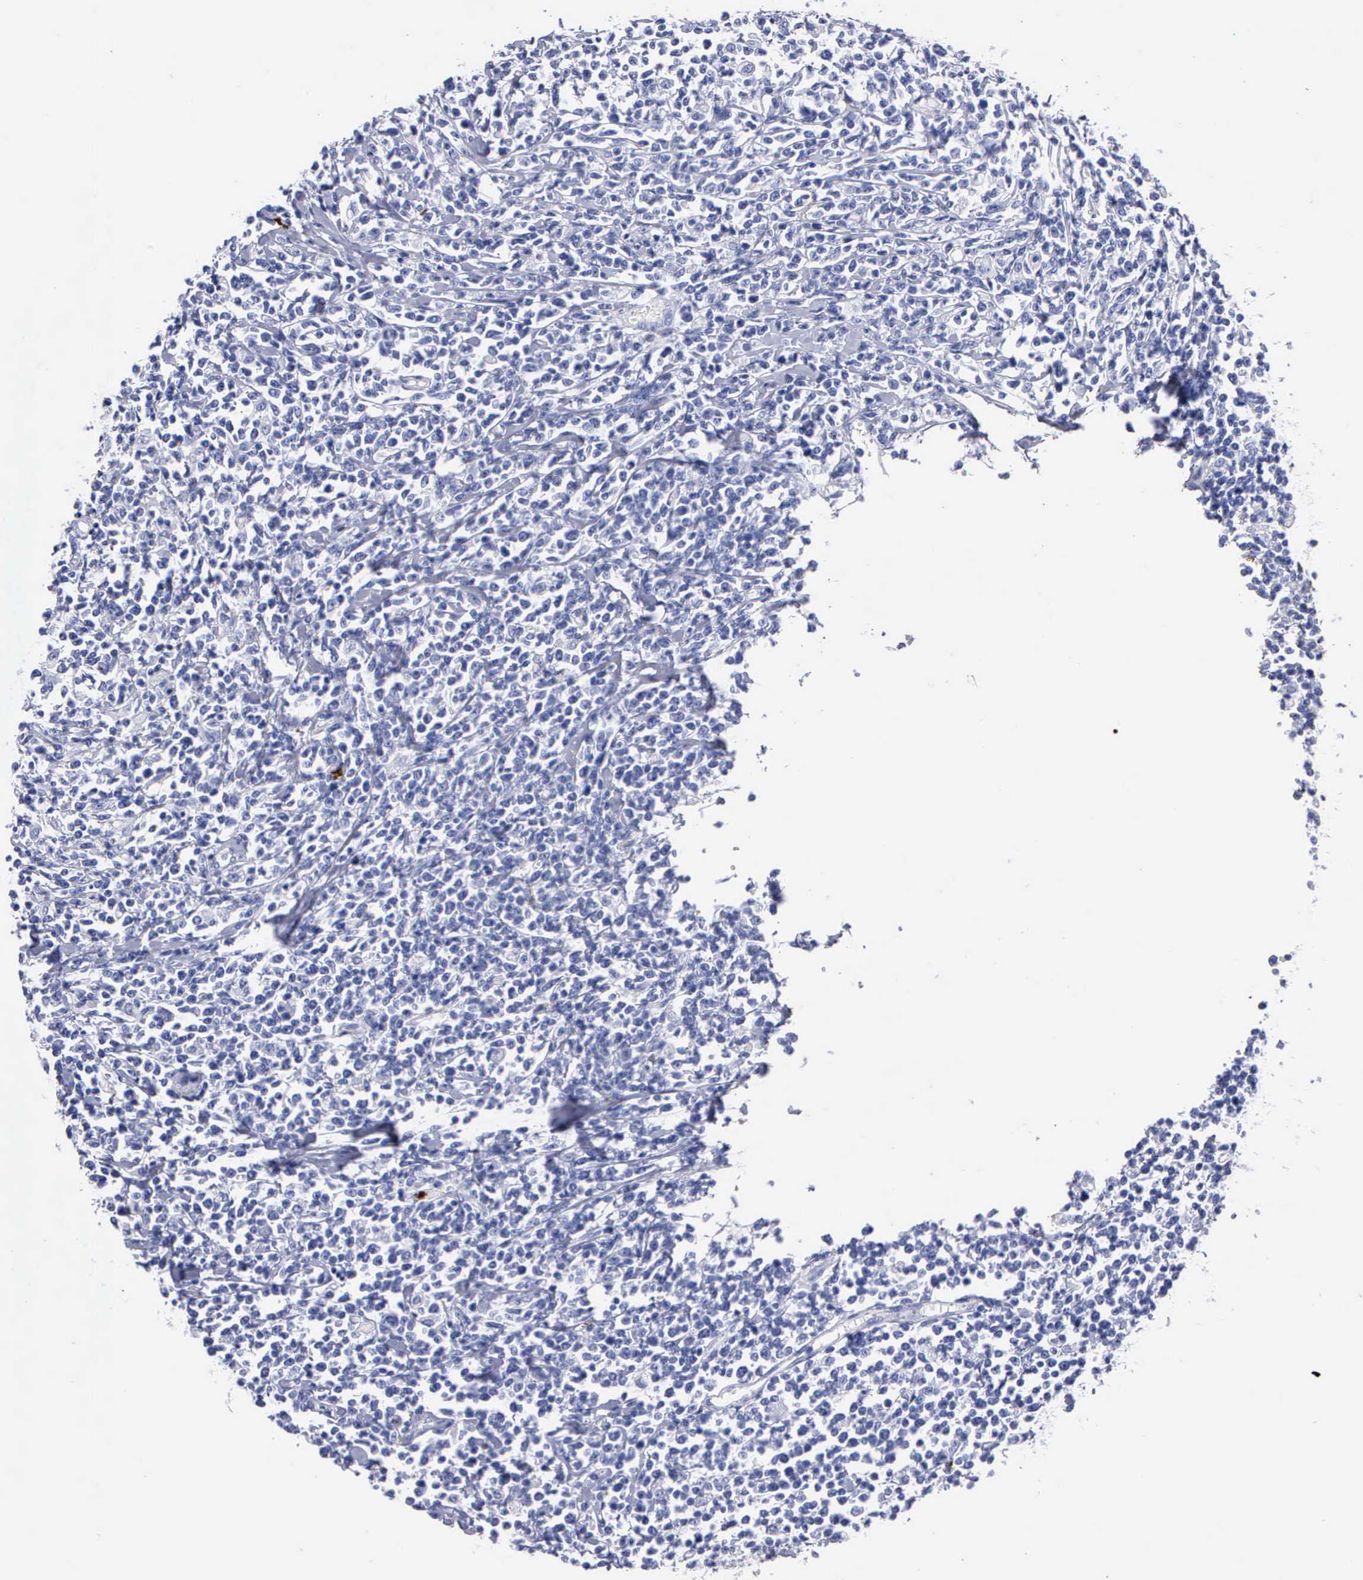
{"staining": {"intensity": "negative", "quantity": "none", "location": "none"}, "tissue": "lymphoma", "cell_type": "Tumor cells", "image_type": "cancer", "snomed": [{"axis": "morphology", "description": "Malignant lymphoma, non-Hodgkin's type, High grade"}, {"axis": "topography", "description": "Colon"}], "caption": "Lymphoma was stained to show a protein in brown. There is no significant staining in tumor cells.", "gene": "CTSG", "patient": {"sex": "male", "age": 82}}